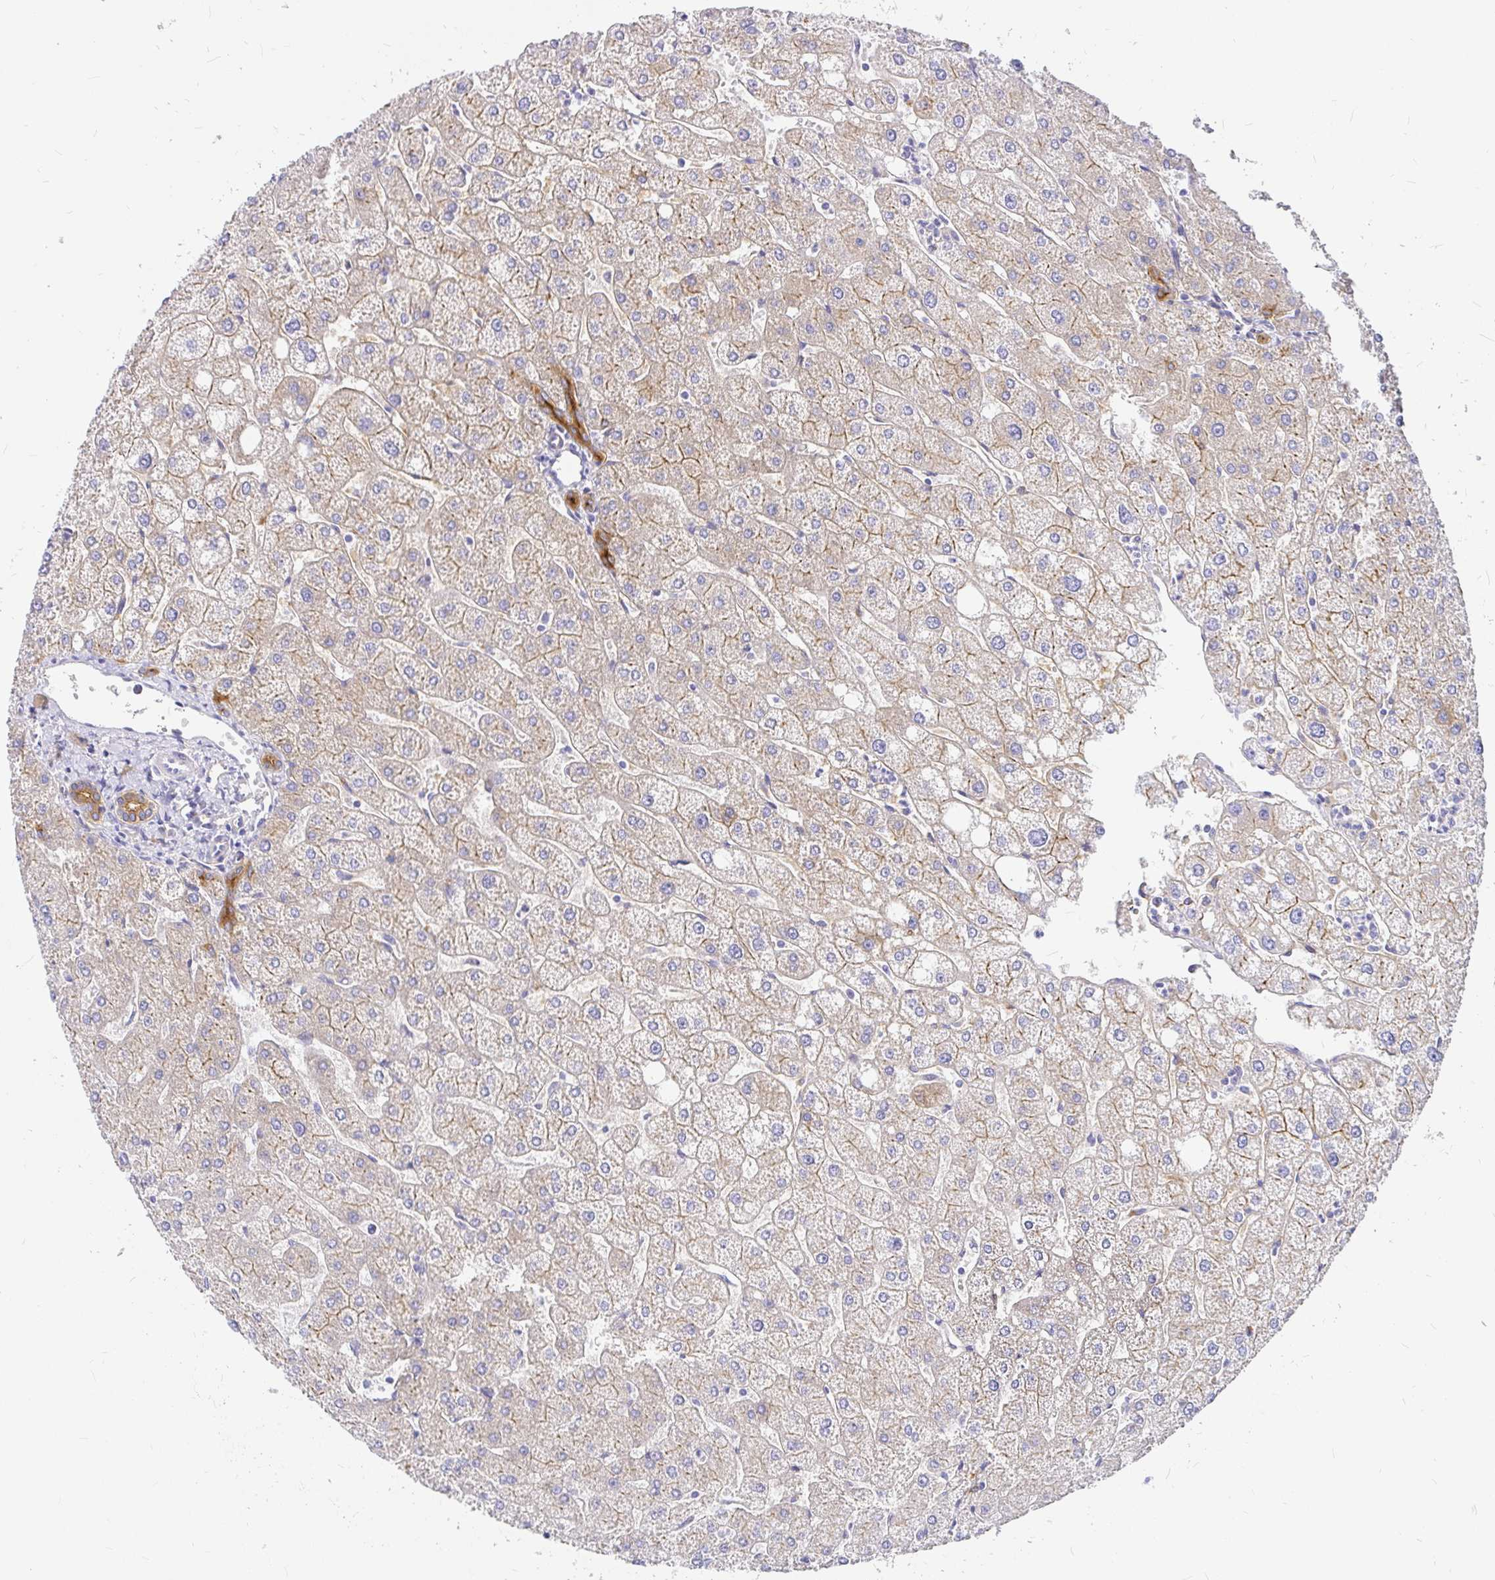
{"staining": {"intensity": "moderate", "quantity": ">75%", "location": "cytoplasmic/membranous"}, "tissue": "liver", "cell_type": "Cholangiocytes", "image_type": "normal", "snomed": [{"axis": "morphology", "description": "Normal tissue, NOS"}, {"axis": "topography", "description": "Liver"}], "caption": "The micrograph exhibits a brown stain indicating the presence of a protein in the cytoplasmic/membranous of cholangiocytes in liver.", "gene": "MYO1B", "patient": {"sex": "male", "age": 67}}